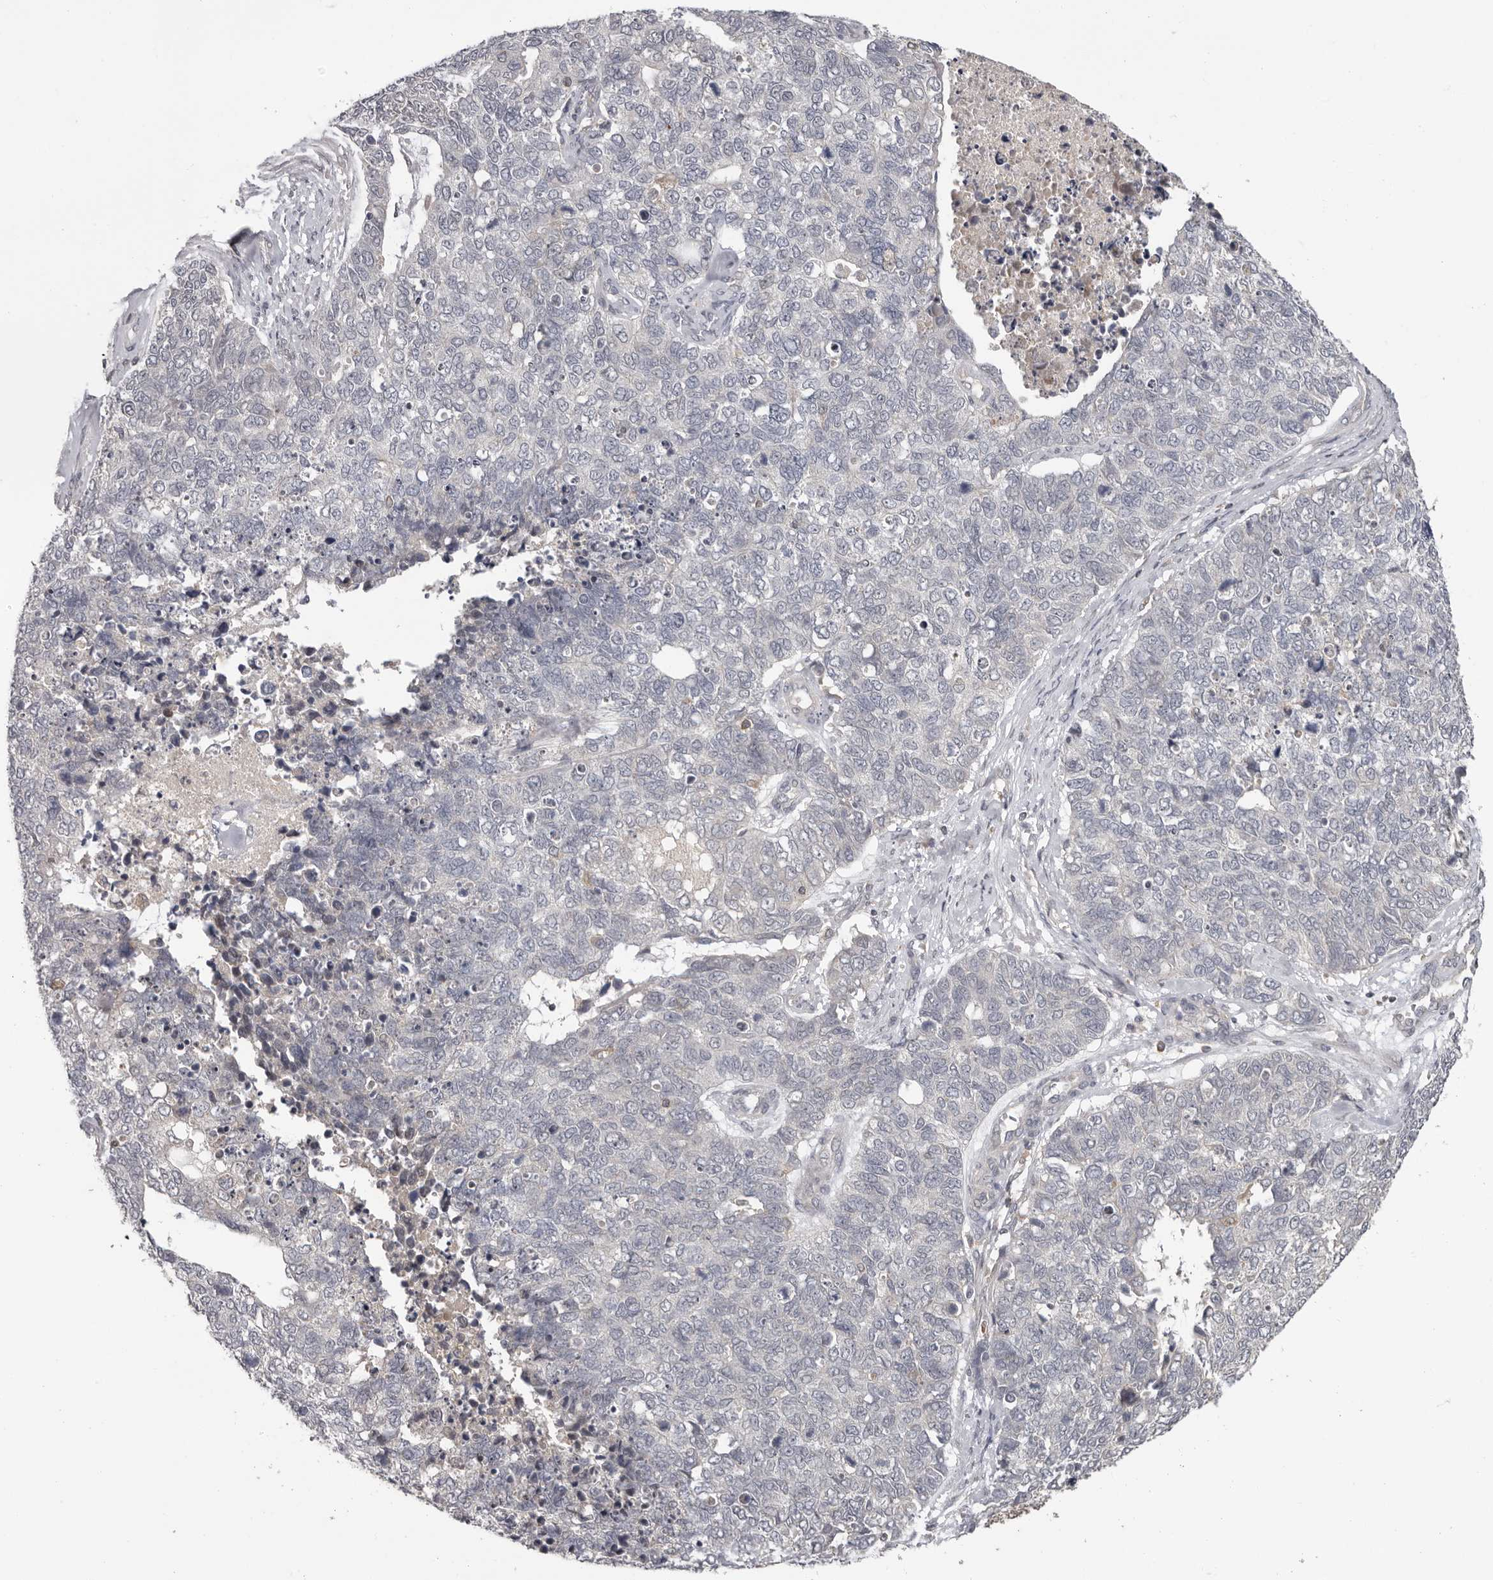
{"staining": {"intensity": "negative", "quantity": "none", "location": "none"}, "tissue": "cervical cancer", "cell_type": "Tumor cells", "image_type": "cancer", "snomed": [{"axis": "morphology", "description": "Squamous cell carcinoma, NOS"}, {"axis": "topography", "description": "Cervix"}], "caption": "Immunohistochemical staining of cervical squamous cell carcinoma demonstrates no significant positivity in tumor cells.", "gene": "ANKRD44", "patient": {"sex": "female", "age": 63}}